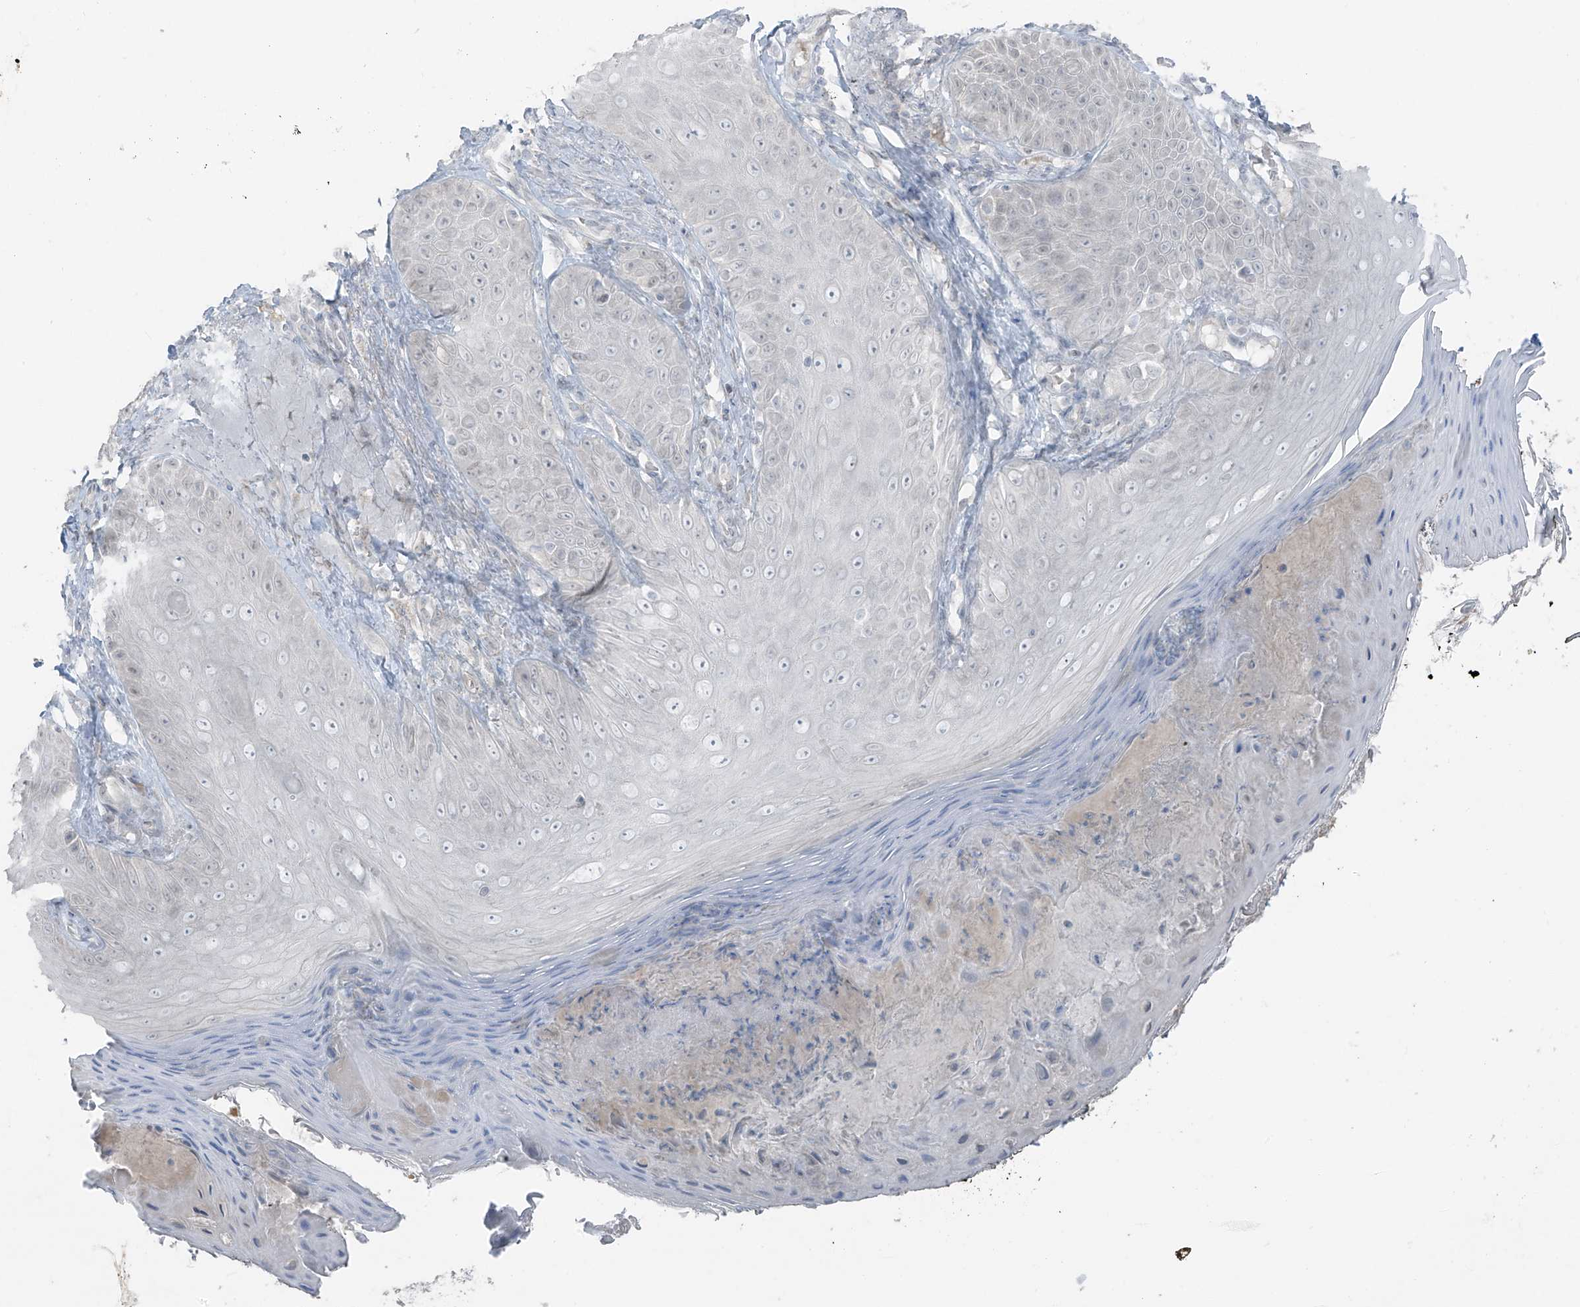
{"staining": {"intensity": "negative", "quantity": "none", "location": "none"}, "tissue": "skin", "cell_type": "Fibroblasts", "image_type": "normal", "snomed": [{"axis": "morphology", "description": "Normal tissue, NOS"}, {"axis": "topography", "description": "Skin"}], "caption": "An image of skin stained for a protein displays no brown staining in fibroblasts.", "gene": "PRDM6", "patient": {"sex": "male", "age": 57}}